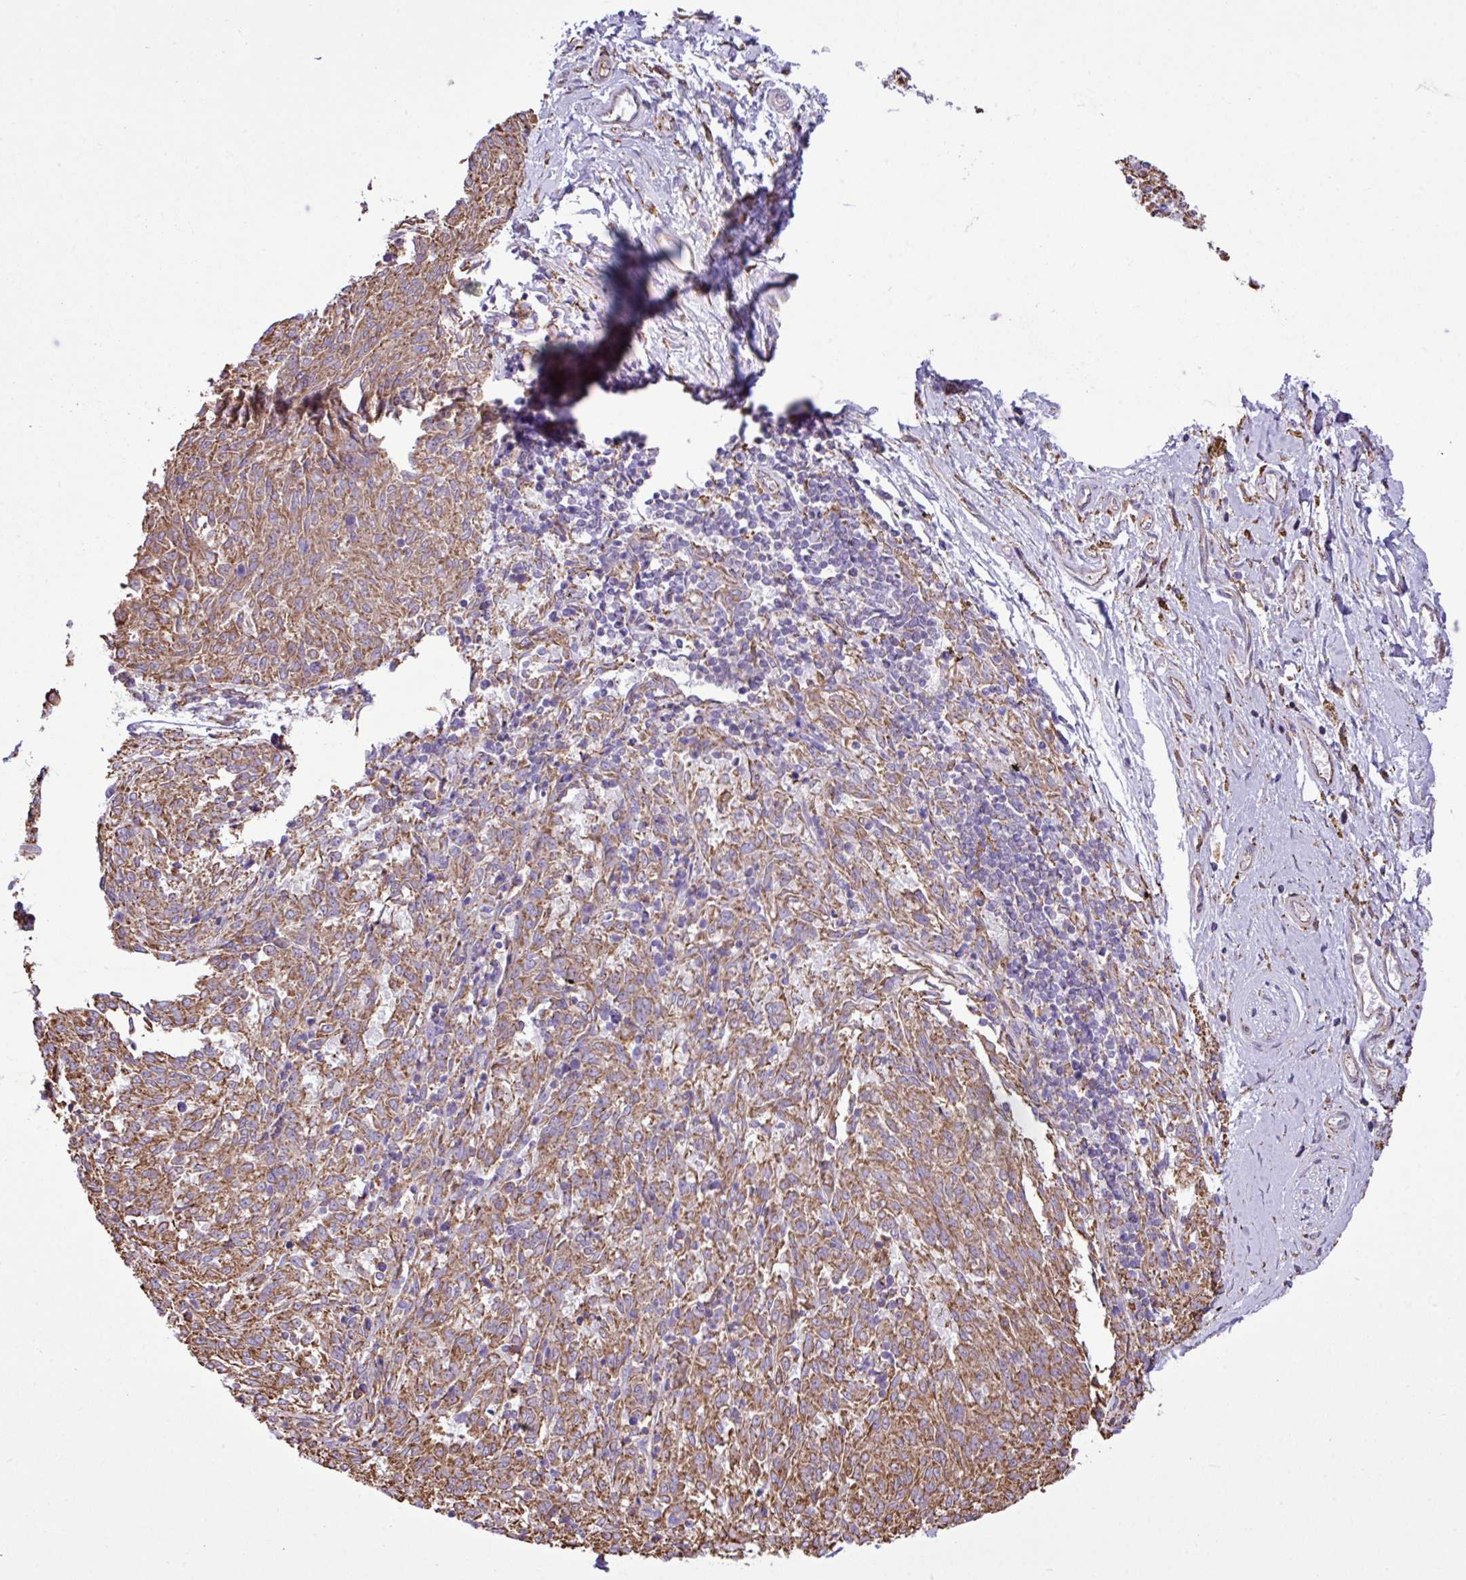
{"staining": {"intensity": "moderate", "quantity": ">75%", "location": "cytoplasmic/membranous"}, "tissue": "melanoma", "cell_type": "Tumor cells", "image_type": "cancer", "snomed": [{"axis": "morphology", "description": "Malignant melanoma, NOS"}, {"axis": "topography", "description": "Skin"}], "caption": "This is an image of immunohistochemistry (IHC) staining of malignant melanoma, which shows moderate staining in the cytoplasmic/membranous of tumor cells.", "gene": "ZSCAN5A", "patient": {"sex": "female", "age": 72}}